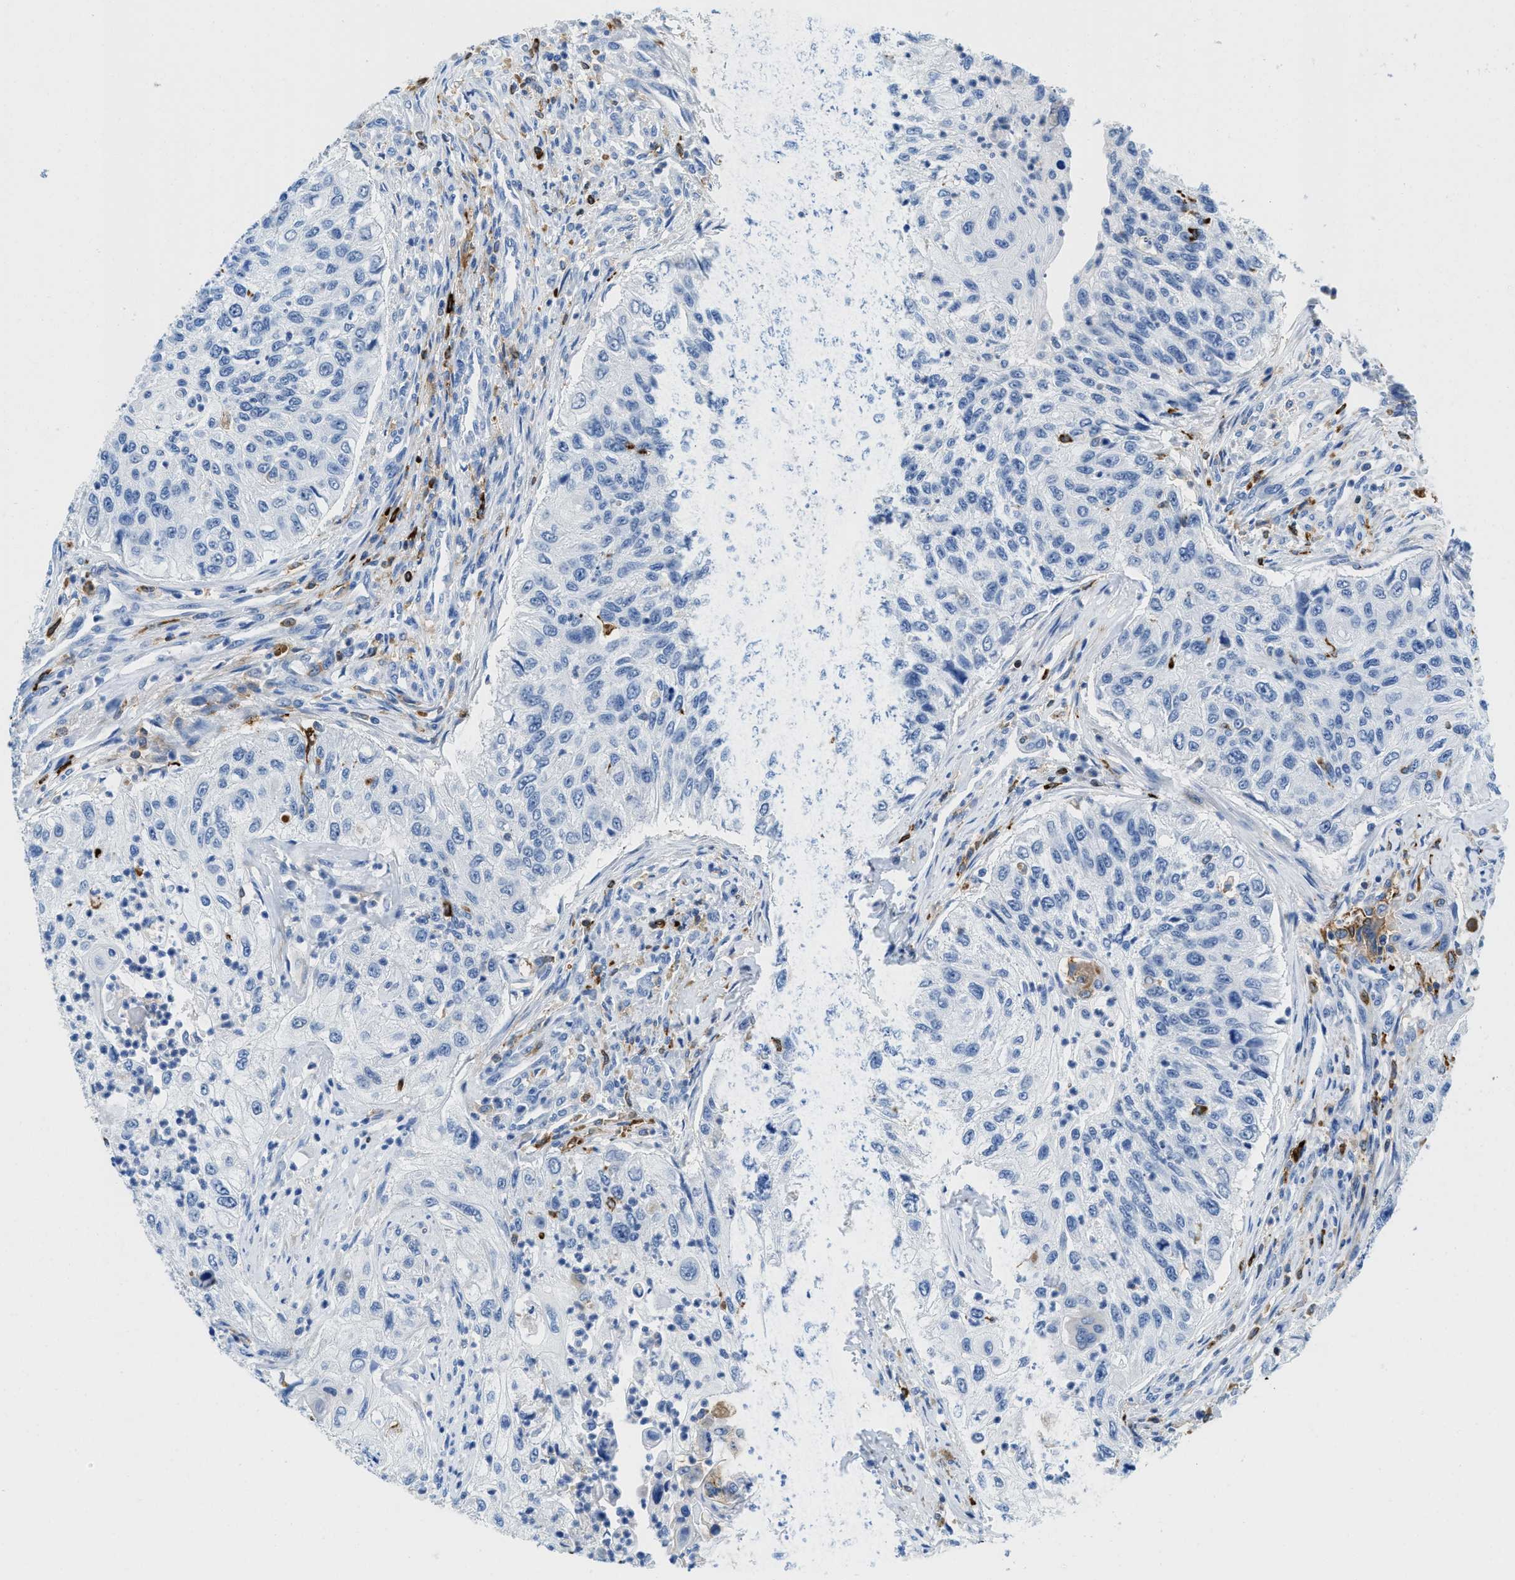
{"staining": {"intensity": "negative", "quantity": "none", "location": "none"}, "tissue": "urothelial cancer", "cell_type": "Tumor cells", "image_type": "cancer", "snomed": [{"axis": "morphology", "description": "Urothelial carcinoma, High grade"}, {"axis": "topography", "description": "Urinary bladder"}], "caption": "Tumor cells are negative for brown protein staining in urothelial carcinoma (high-grade). The staining was performed using DAB (3,3'-diaminobenzidine) to visualize the protein expression in brown, while the nuclei were stained in blue with hematoxylin (Magnification: 20x).", "gene": "CD226", "patient": {"sex": "female", "age": 60}}